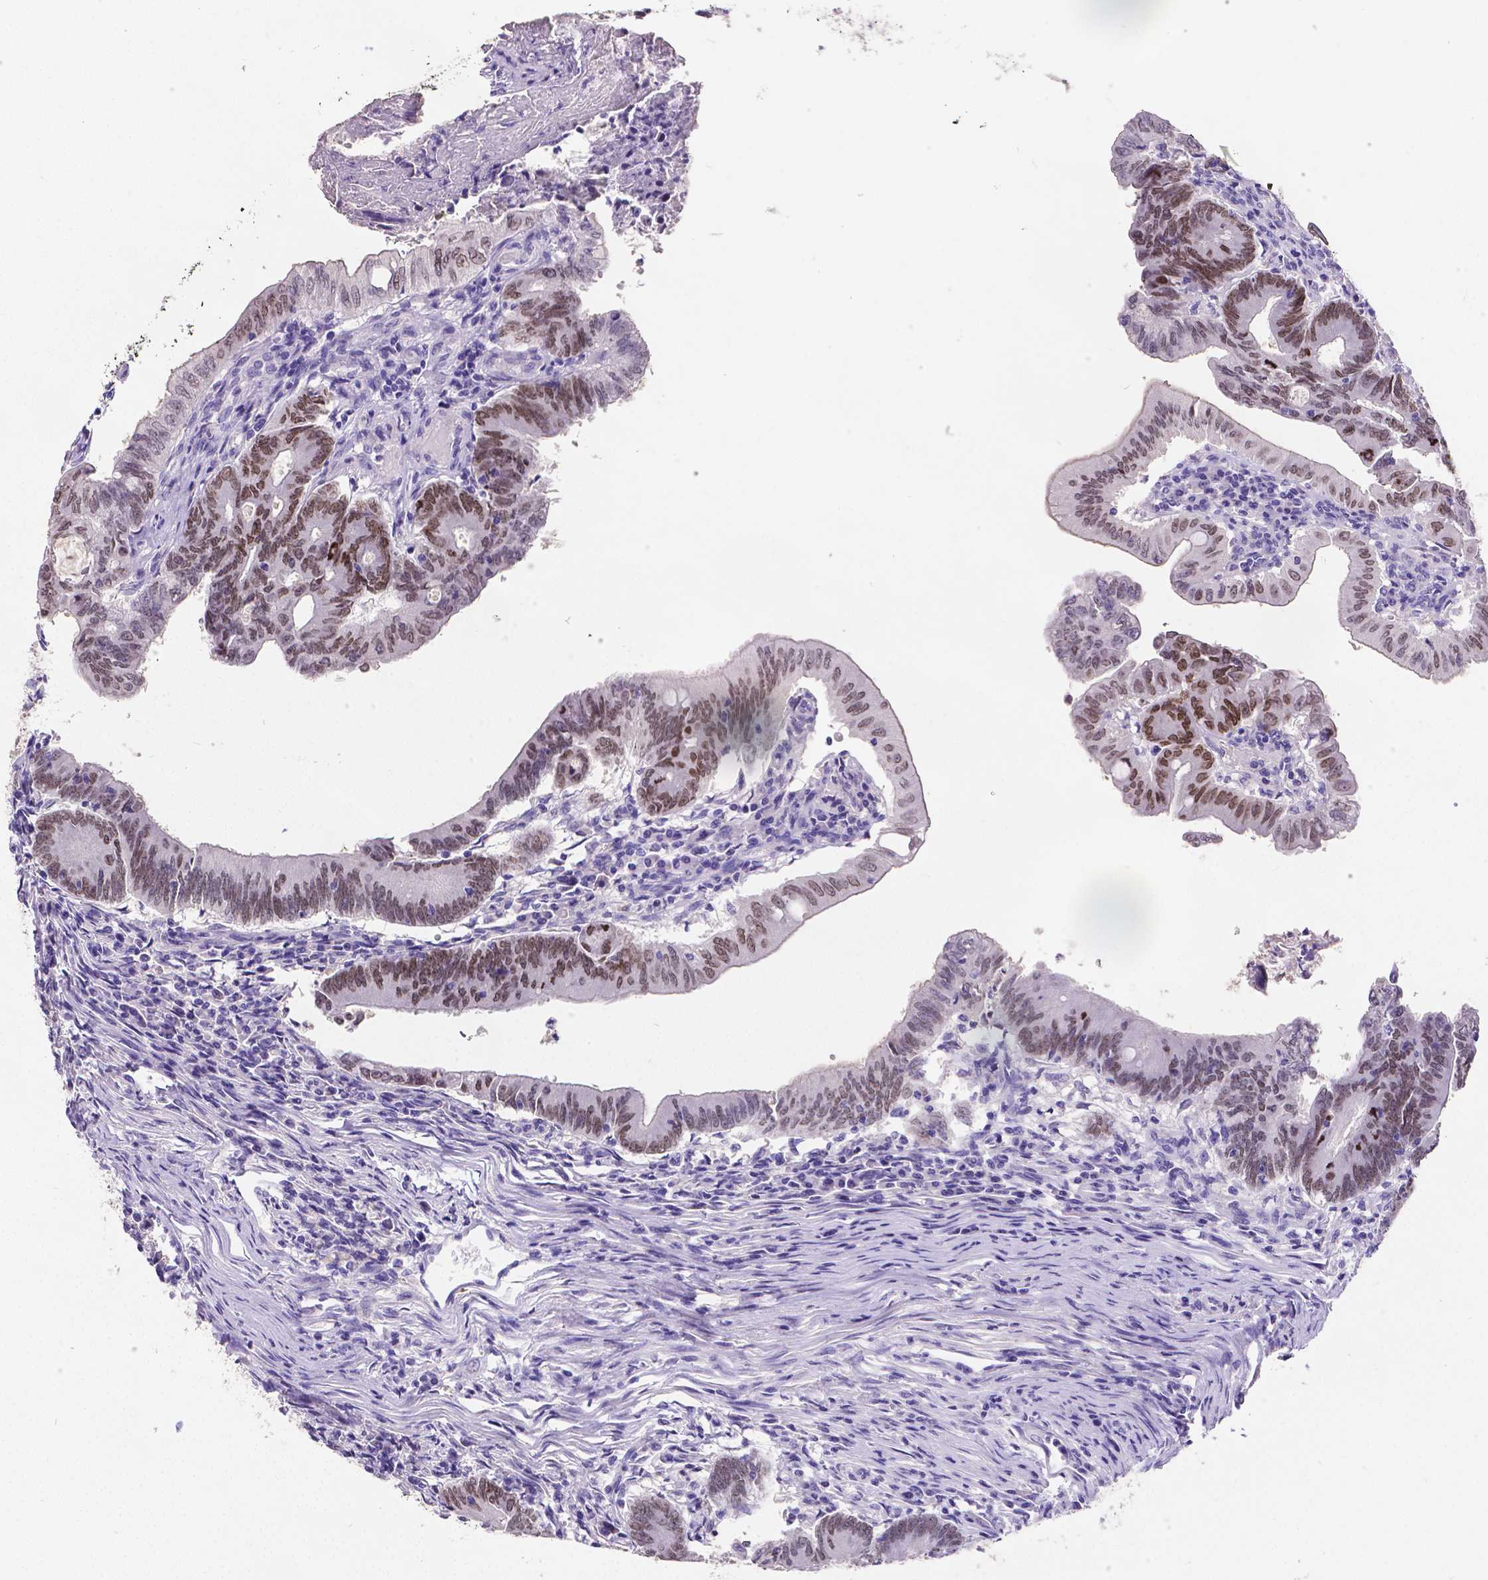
{"staining": {"intensity": "strong", "quantity": ">75%", "location": "nuclear"}, "tissue": "colorectal cancer", "cell_type": "Tumor cells", "image_type": "cancer", "snomed": [{"axis": "morphology", "description": "Adenocarcinoma, NOS"}, {"axis": "topography", "description": "Colon"}], "caption": "Immunohistochemical staining of human adenocarcinoma (colorectal) demonstrates high levels of strong nuclear protein positivity in about >75% of tumor cells. Using DAB (brown) and hematoxylin (blue) stains, captured at high magnification using brightfield microscopy.", "gene": "SATB2", "patient": {"sex": "female", "age": 70}}